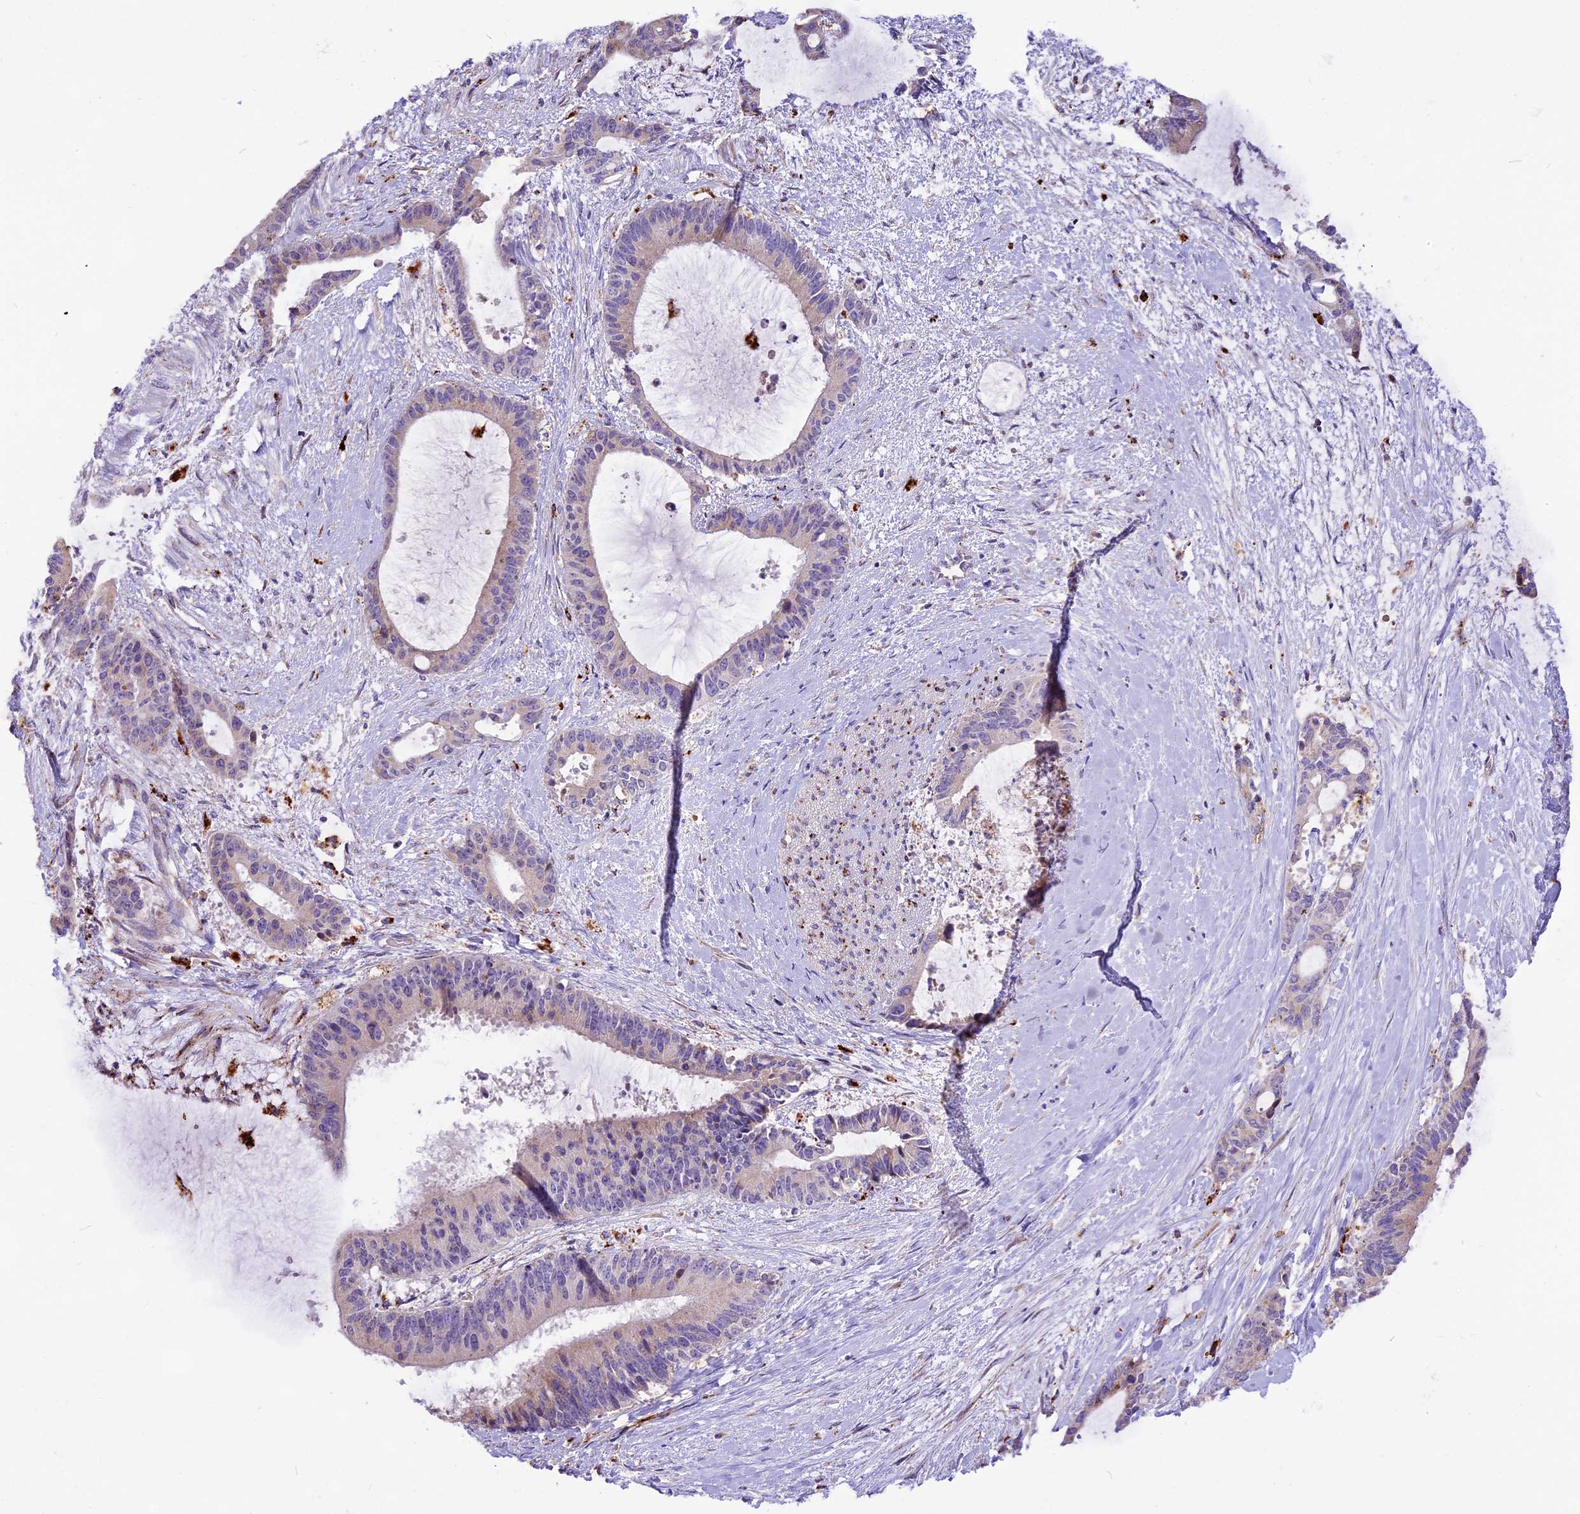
{"staining": {"intensity": "weak", "quantity": "<25%", "location": "cytoplasmic/membranous"}, "tissue": "liver cancer", "cell_type": "Tumor cells", "image_type": "cancer", "snomed": [{"axis": "morphology", "description": "Normal tissue, NOS"}, {"axis": "morphology", "description": "Cholangiocarcinoma"}, {"axis": "topography", "description": "Liver"}, {"axis": "topography", "description": "Peripheral nerve tissue"}], "caption": "IHC histopathology image of human cholangiocarcinoma (liver) stained for a protein (brown), which reveals no staining in tumor cells.", "gene": "THRSP", "patient": {"sex": "female", "age": 73}}